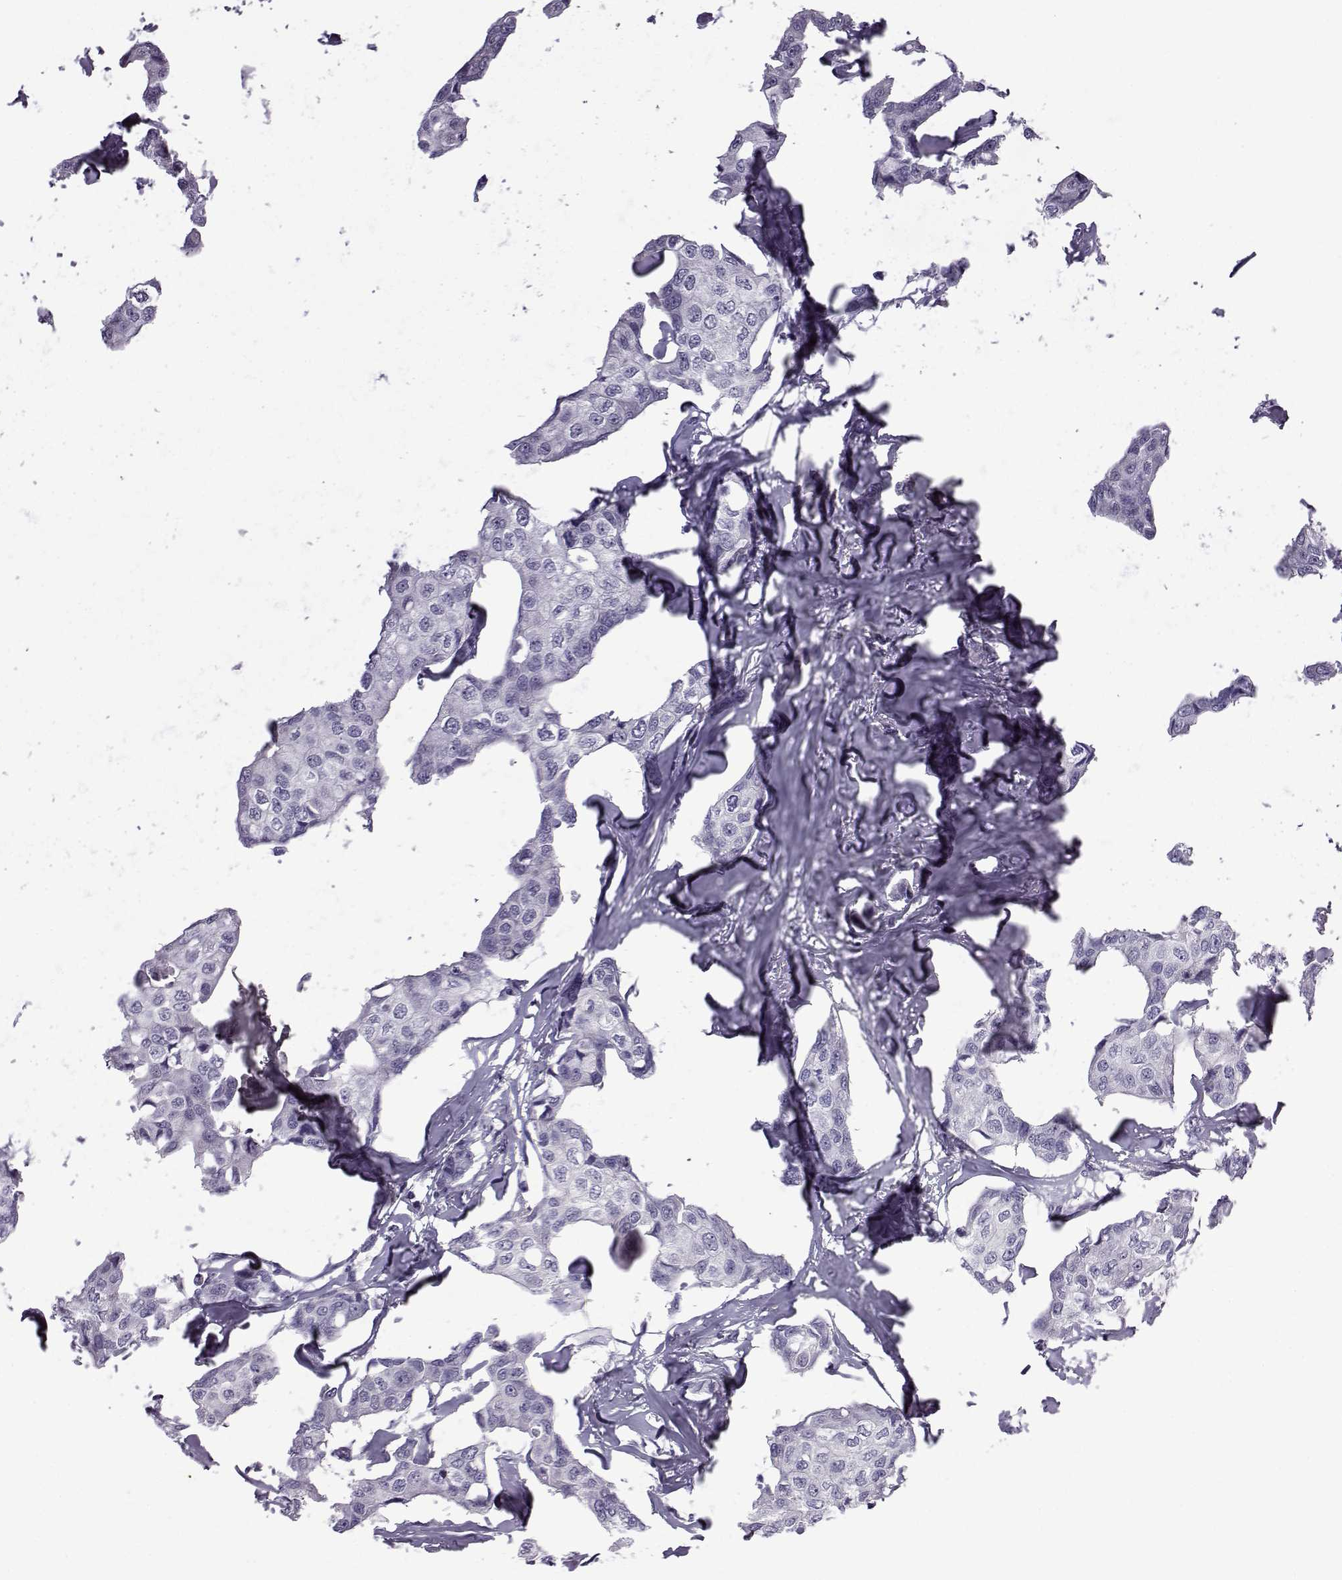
{"staining": {"intensity": "negative", "quantity": "none", "location": "none"}, "tissue": "breast cancer", "cell_type": "Tumor cells", "image_type": "cancer", "snomed": [{"axis": "morphology", "description": "Duct carcinoma"}, {"axis": "topography", "description": "Breast"}], "caption": "The histopathology image displays no significant positivity in tumor cells of breast cancer (intraductal carcinoma). (Immunohistochemistry (ihc), brightfield microscopy, high magnification).", "gene": "OIP5", "patient": {"sex": "female", "age": 80}}